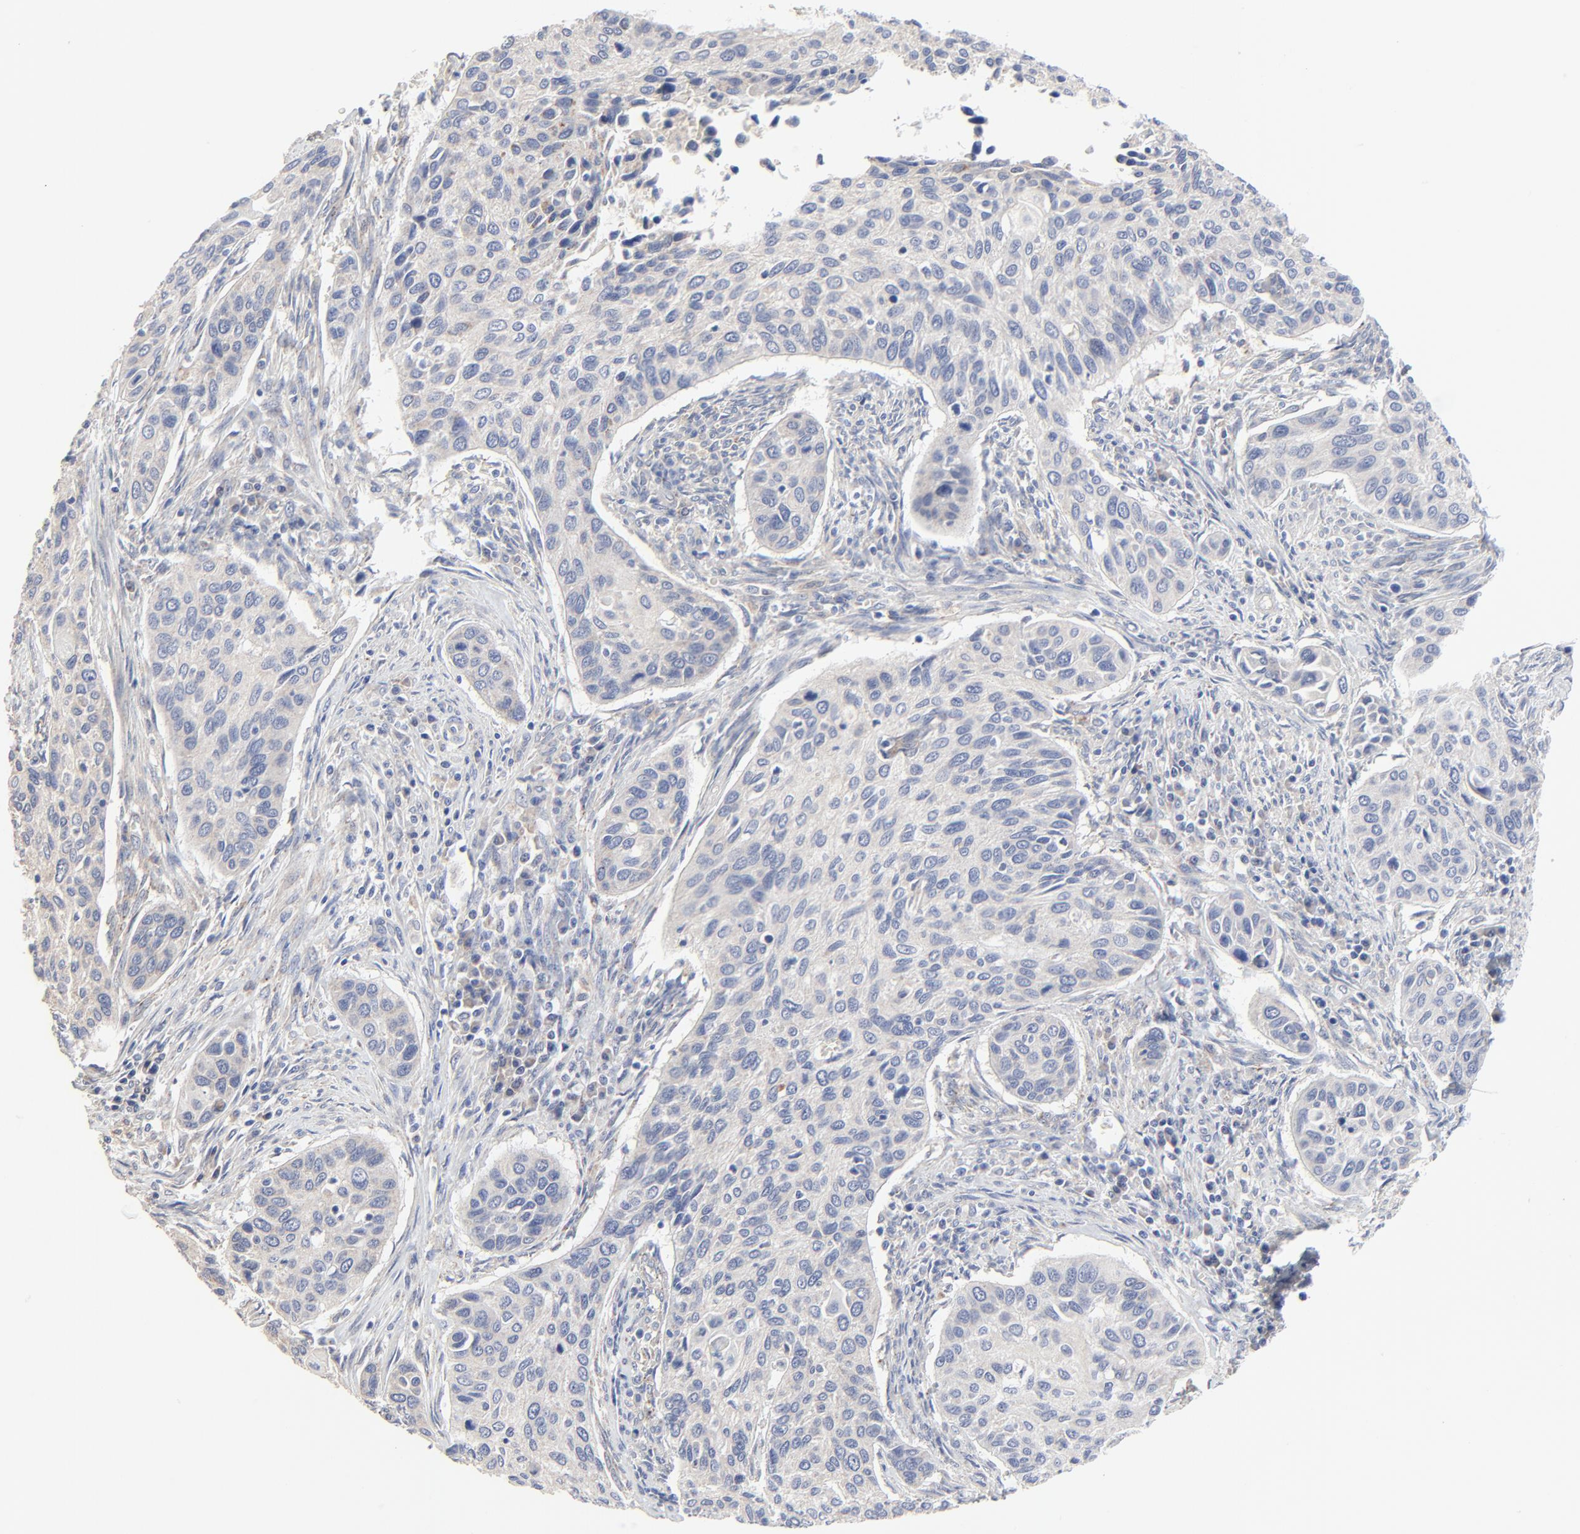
{"staining": {"intensity": "negative", "quantity": "none", "location": "none"}, "tissue": "cervical cancer", "cell_type": "Tumor cells", "image_type": "cancer", "snomed": [{"axis": "morphology", "description": "Squamous cell carcinoma, NOS"}, {"axis": "topography", "description": "Cervix"}], "caption": "Immunohistochemistry image of neoplastic tissue: squamous cell carcinoma (cervical) stained with DAB (3,3'-diaminobenzidine) exhibits no significant protein expression in tumor cells.", "gene": "DHRSX", "patient": {"sex": "female", "age": 57}}